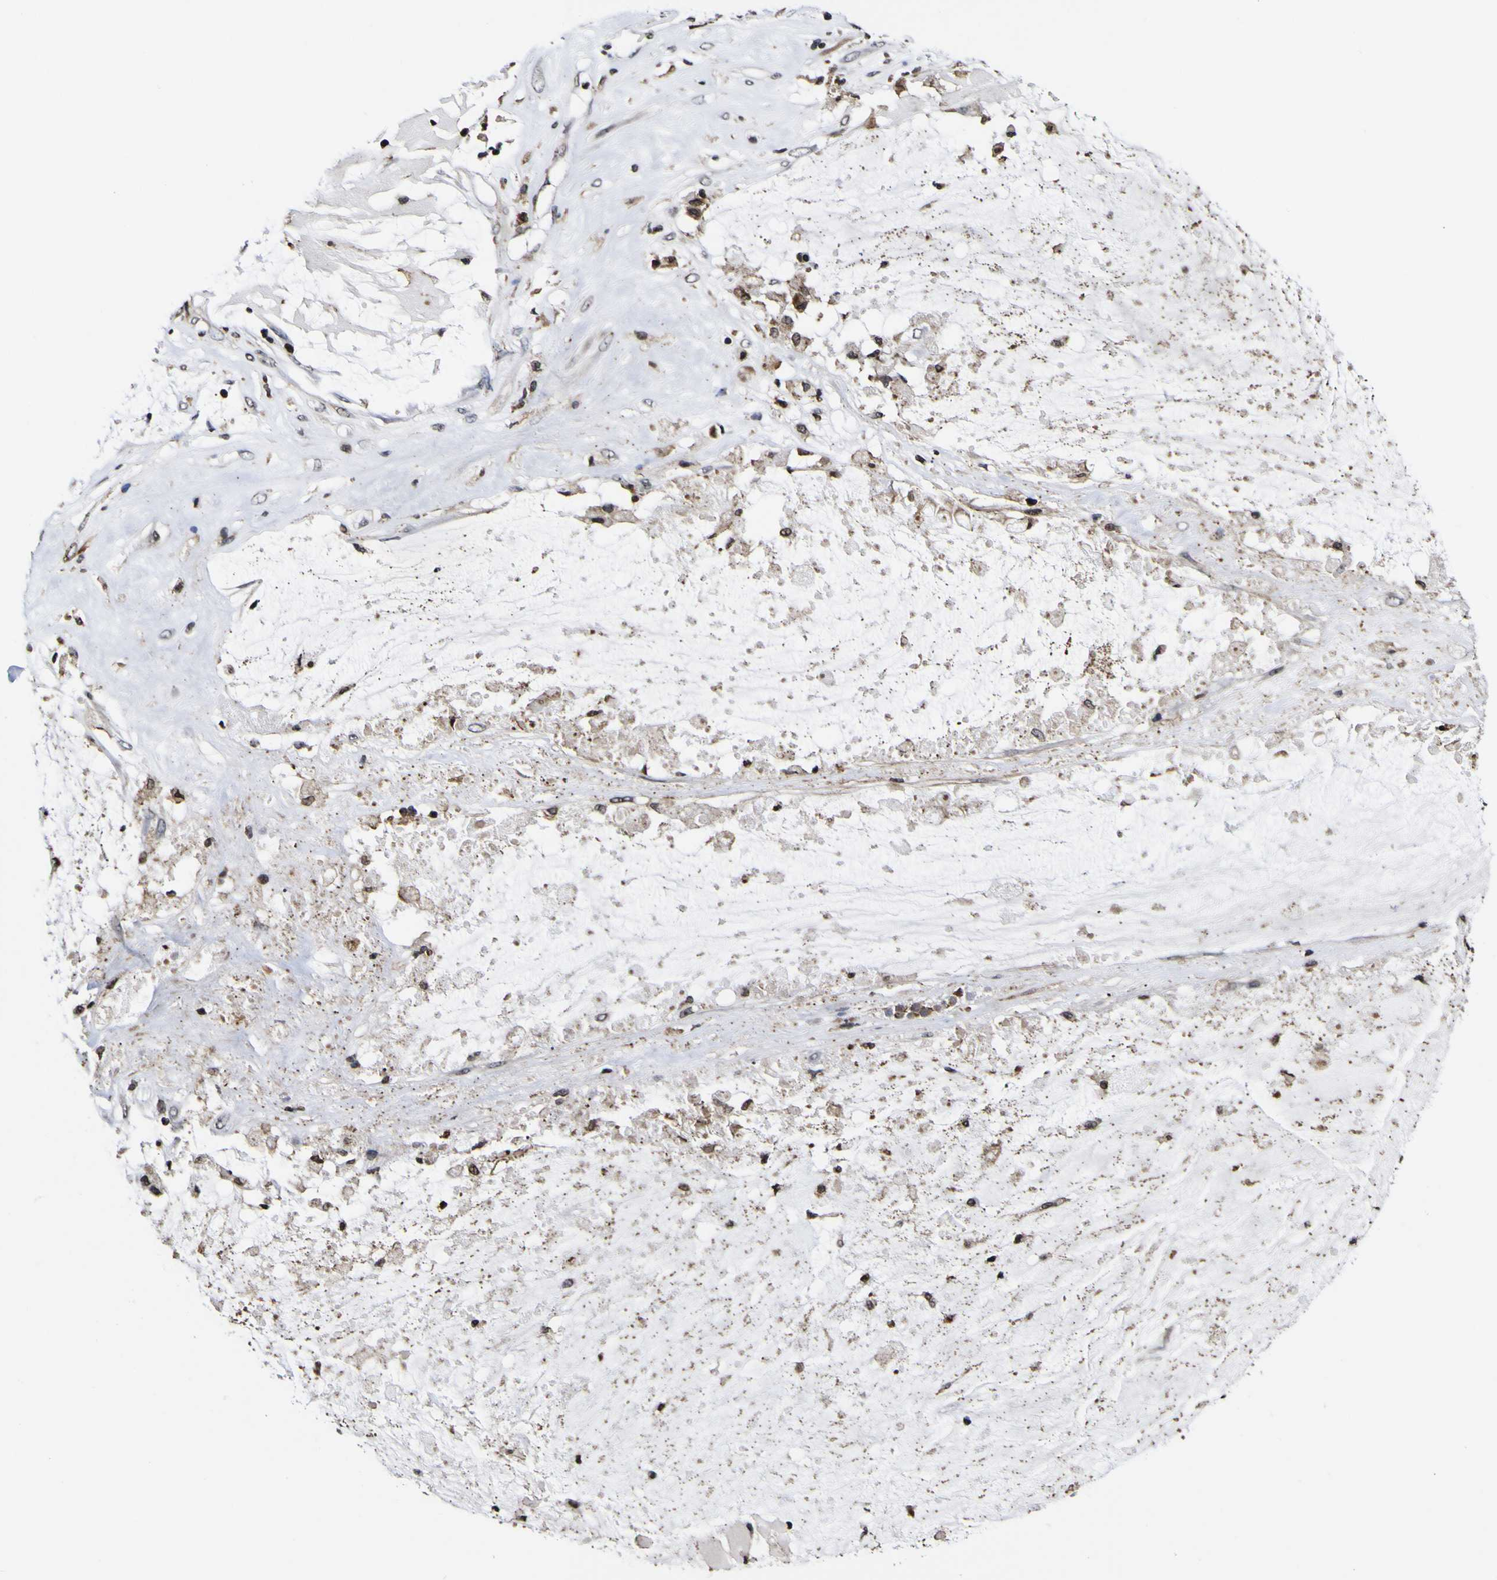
{"staining": {"intensity": "moderate", "quantity": "25%-75%", "location": "nuclear"}, "tissue": "ovarian cancer", "cell_type": "Tumor cells", "image_type": "cancer", "snomed": [{"axis": "morphology", "description": "Cystadenocarcinoma, mucinous, NOS"}, {"axis": "topography", "description": "Ovary"}], "caption": "A micrograph showing moderate nuclear staining in about 25%-75% of tumor cells in mucinous cystadenocarcinoma (ovarian), as visualized by brown immunohistochemical staining.", "gene": "PIAS1", "patient": {"sex": "female", "age": 80}}